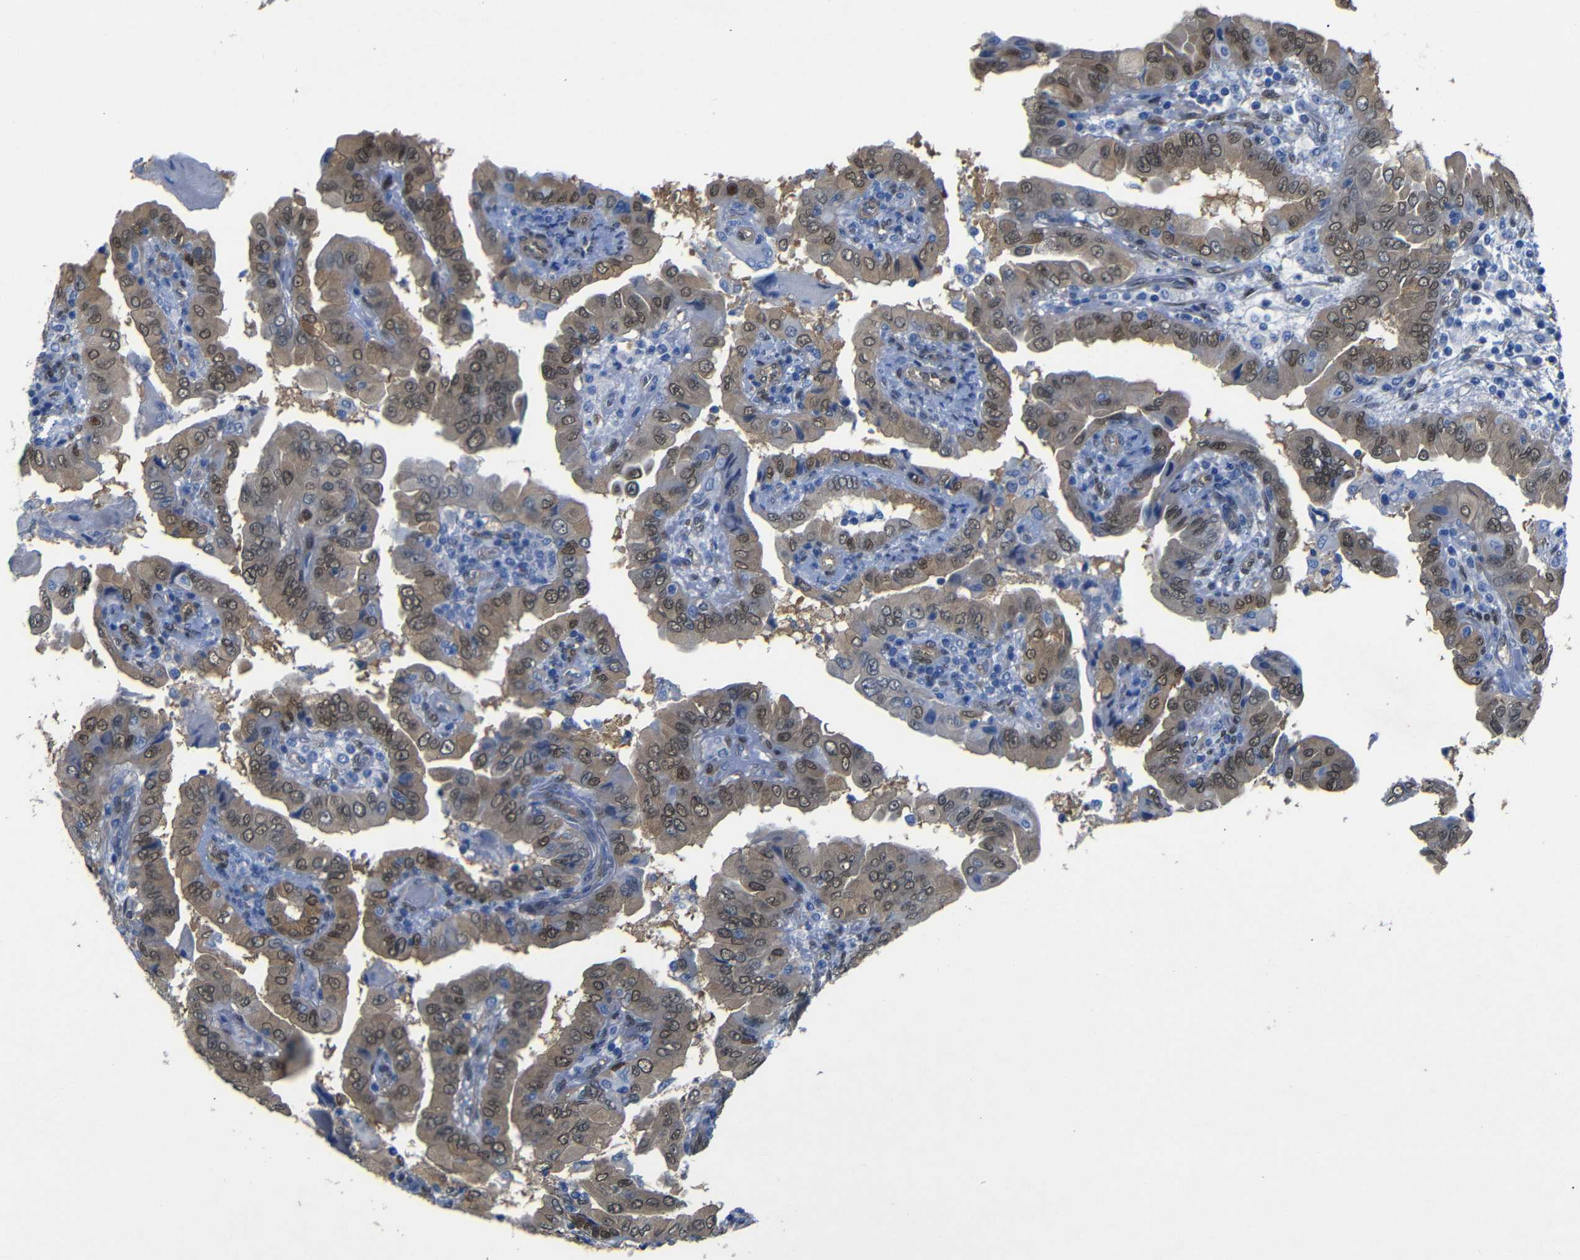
{"staining": {"intensity": "weak", "quantity": ">75%", "location": "cytoplasmic/membranous,nuclear"}, "tissue": "thyroid cancer", "cell_type": "Tumor cells", "image_type": "cancer", "snomed": [{"axis": "morphology", "description": "Papillary adenocarcinoma, NOS"}, {"axis": "topography", "description": "Thyroid gland"}], "caption": "Immunohistochemistry (IHC) (DAB) staining of thyroid papillary adenocarcinoma displays weak cytoplasmic/membranous and nuclear protein positivity in approximately >75% of tumor cells.", "gene": "YAP1", "patient": {"sex": "male", "age": 33}}